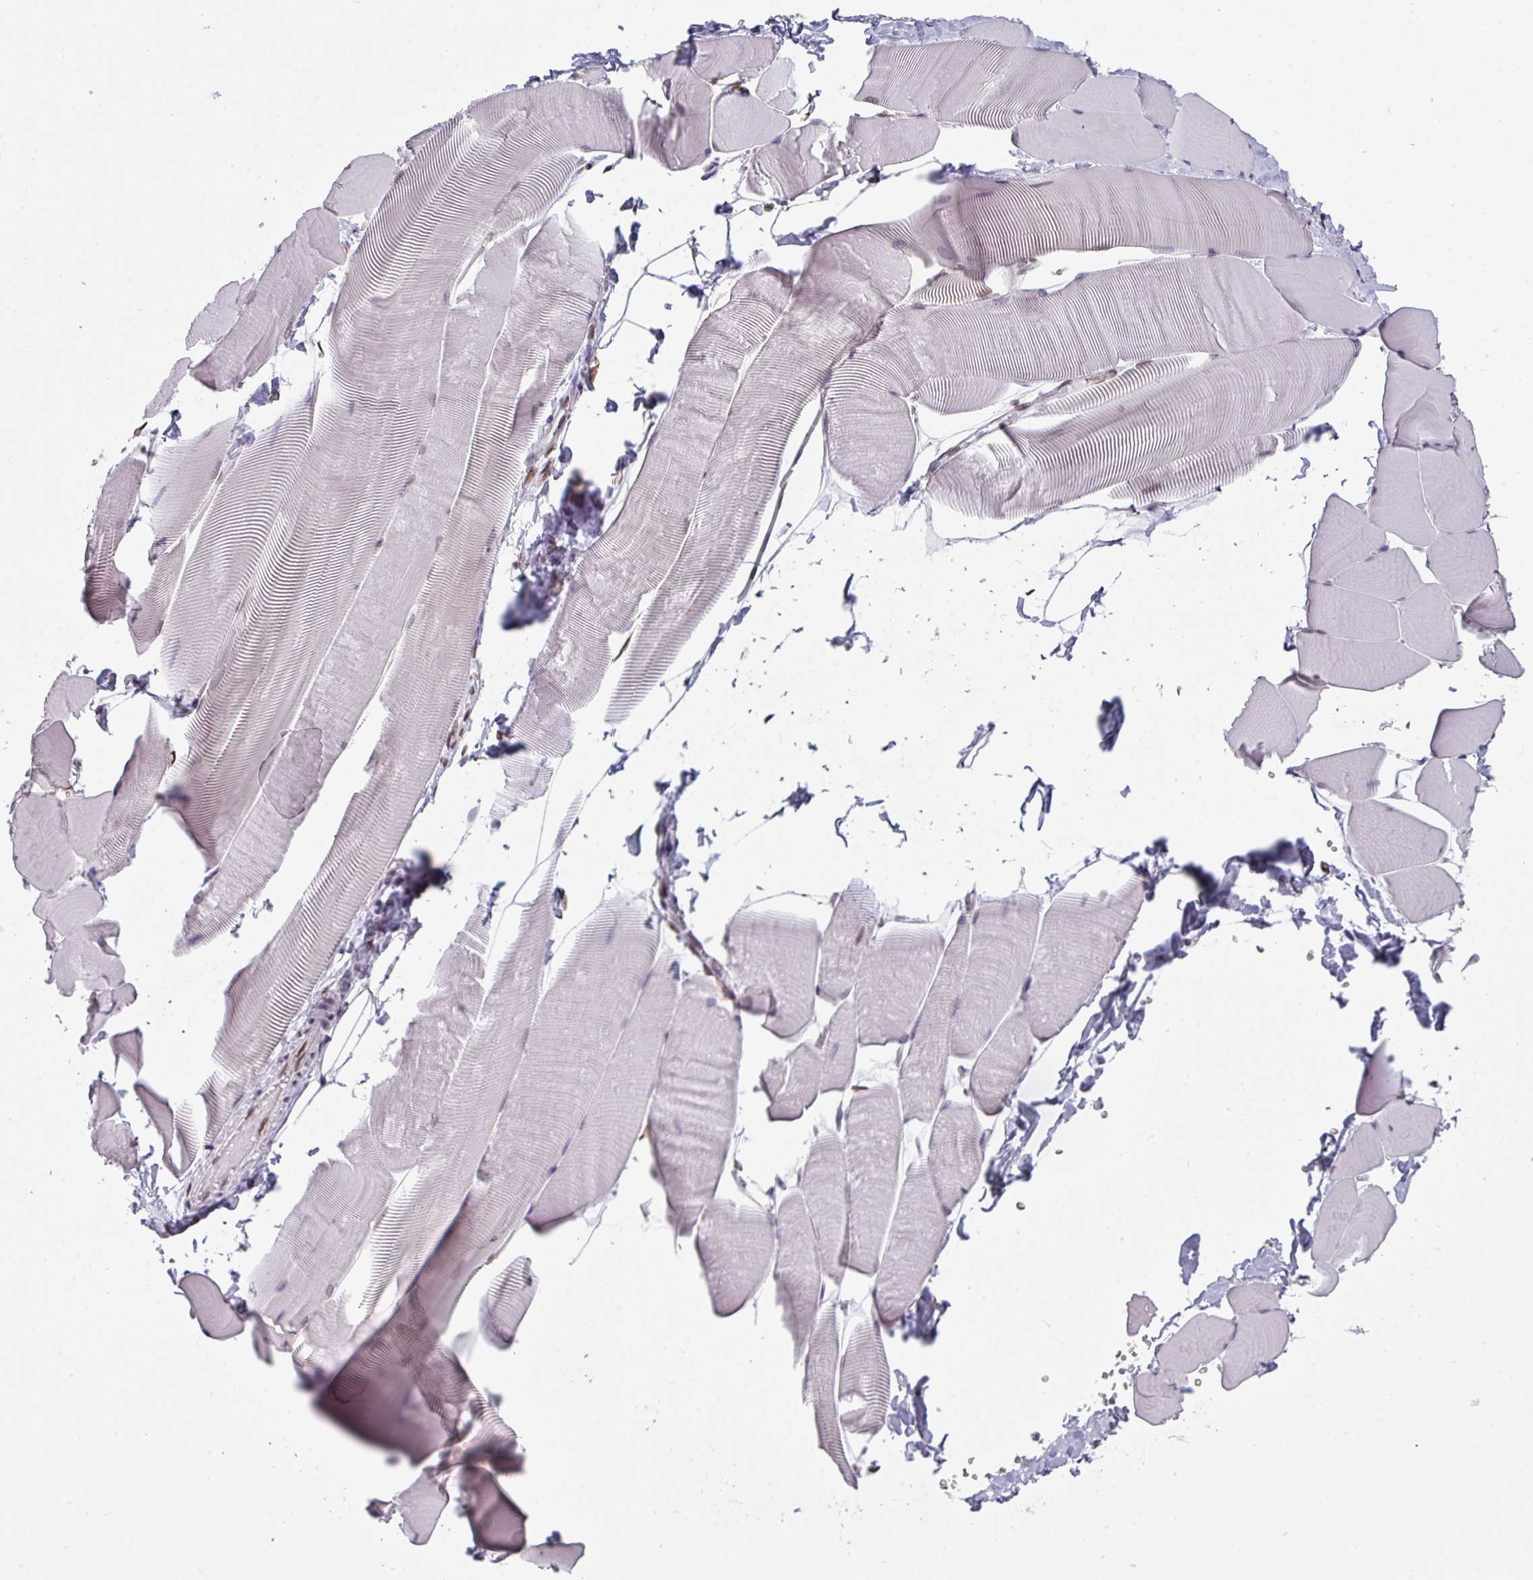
{"staining": {"intensity": "negative", "quantity": "none", "location": "none"}, "tissue": "skeletal muscle", "cell_type": "Myocytes", "image_type": "normal", "snomed": [{"axis": "morphology", "description": "Normal tissue, NOS"}, {"axis": "topography", "description": "Skeletal muscle"}], "caption": "This is an immunohistochemistry (IHC) photomicrograph of normal skeletal muscle. There is no expression in myocytes.", "gene": "RASAL3", "patient": {"sex": "male", "age": 25}}